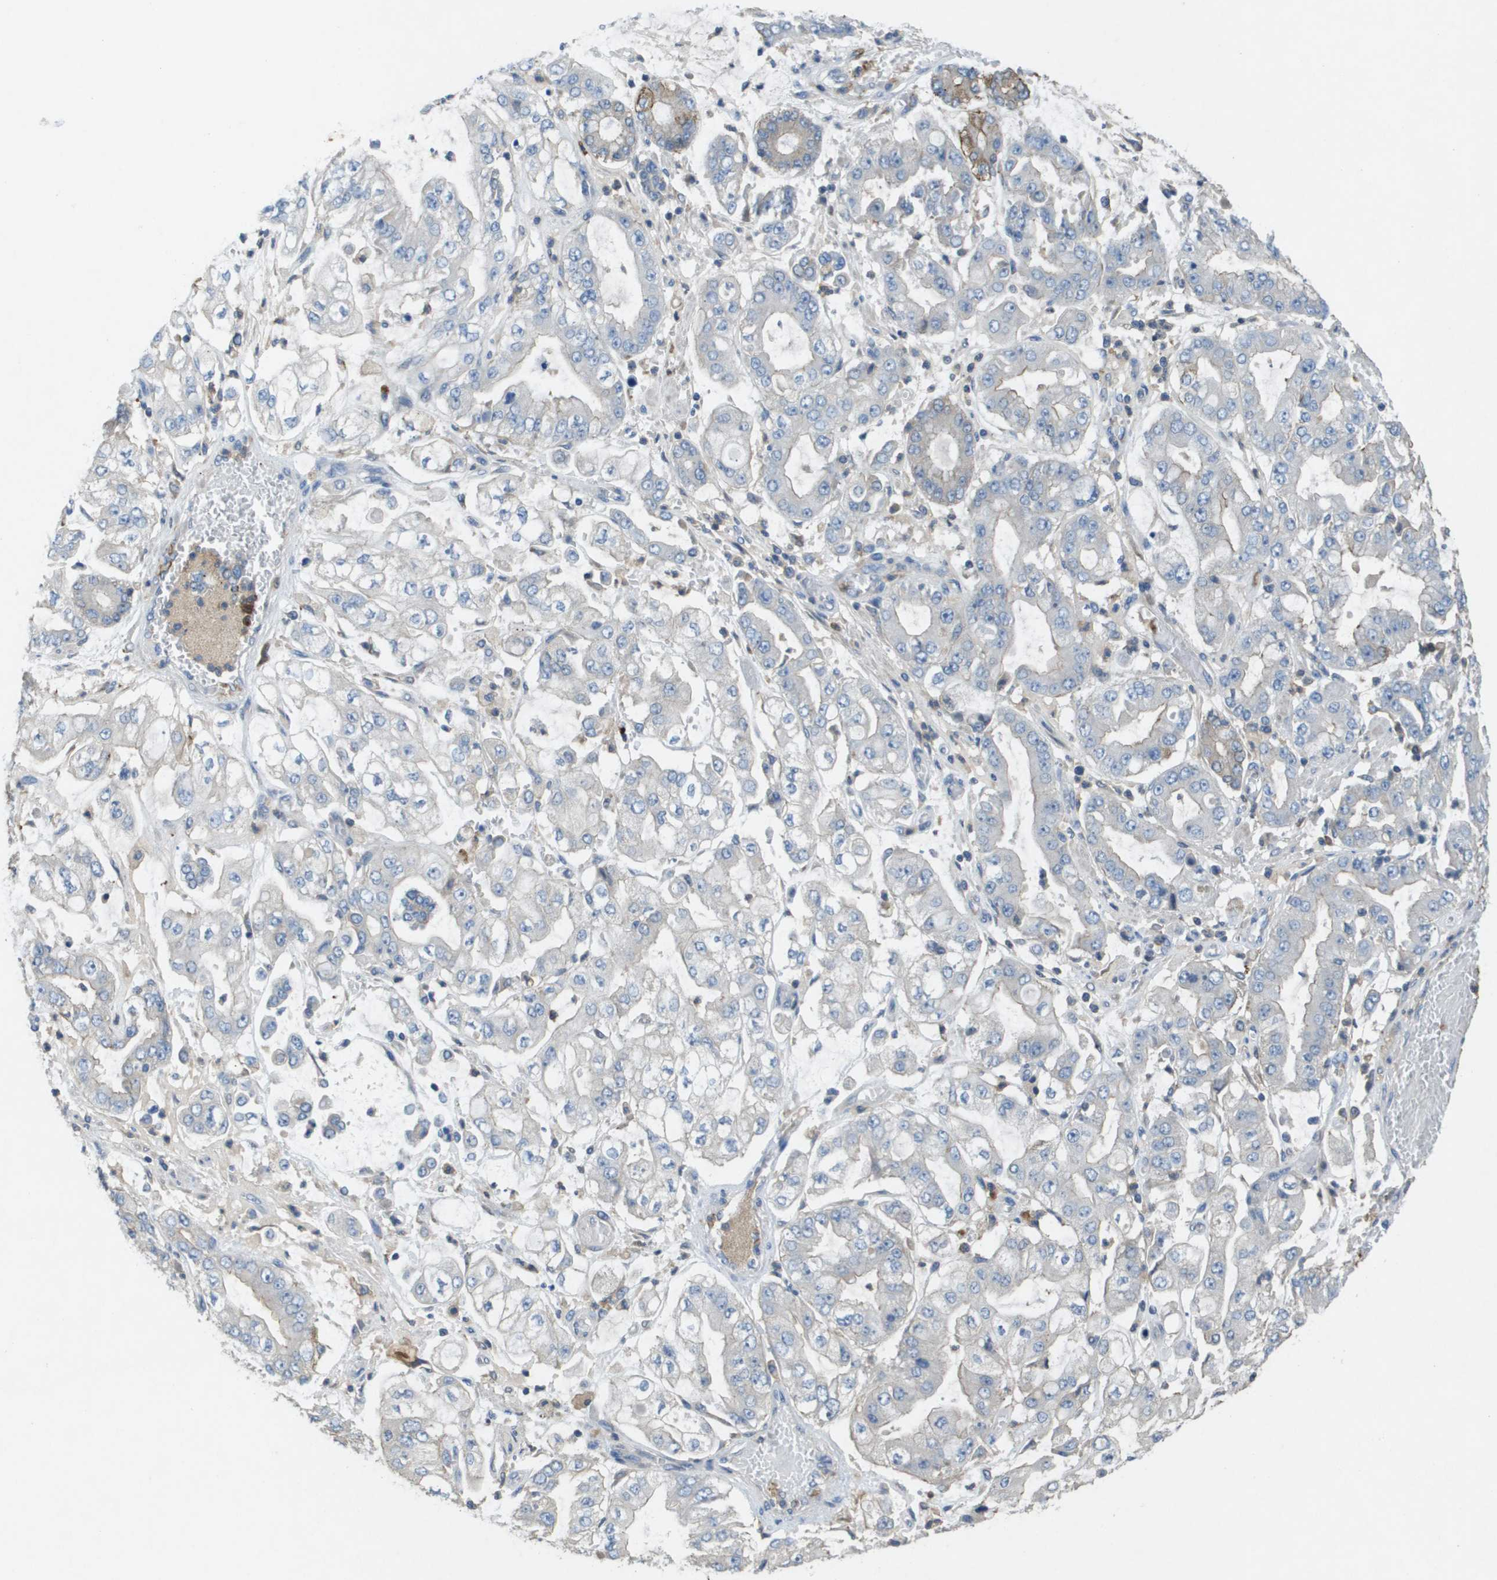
{"staining": {"intensity": "negative", "quantity": "none", "location": "none"}, "tissue": "stomach cancer", "cell_type": "Tumor cells", "image_type": "cancer", "snomed": [{"axis": "morphology", "description": "Adenocarcinoma, NOS"}, {"axis": "topography", "description": "Stomach"}], "caption": "This is an immunohistochemistry image of stomach cancer (adenocarcinoma). There is no staining in tumor cells.", "gene": "CLCA4", "patient": {"sex": "male", "age": 76}}